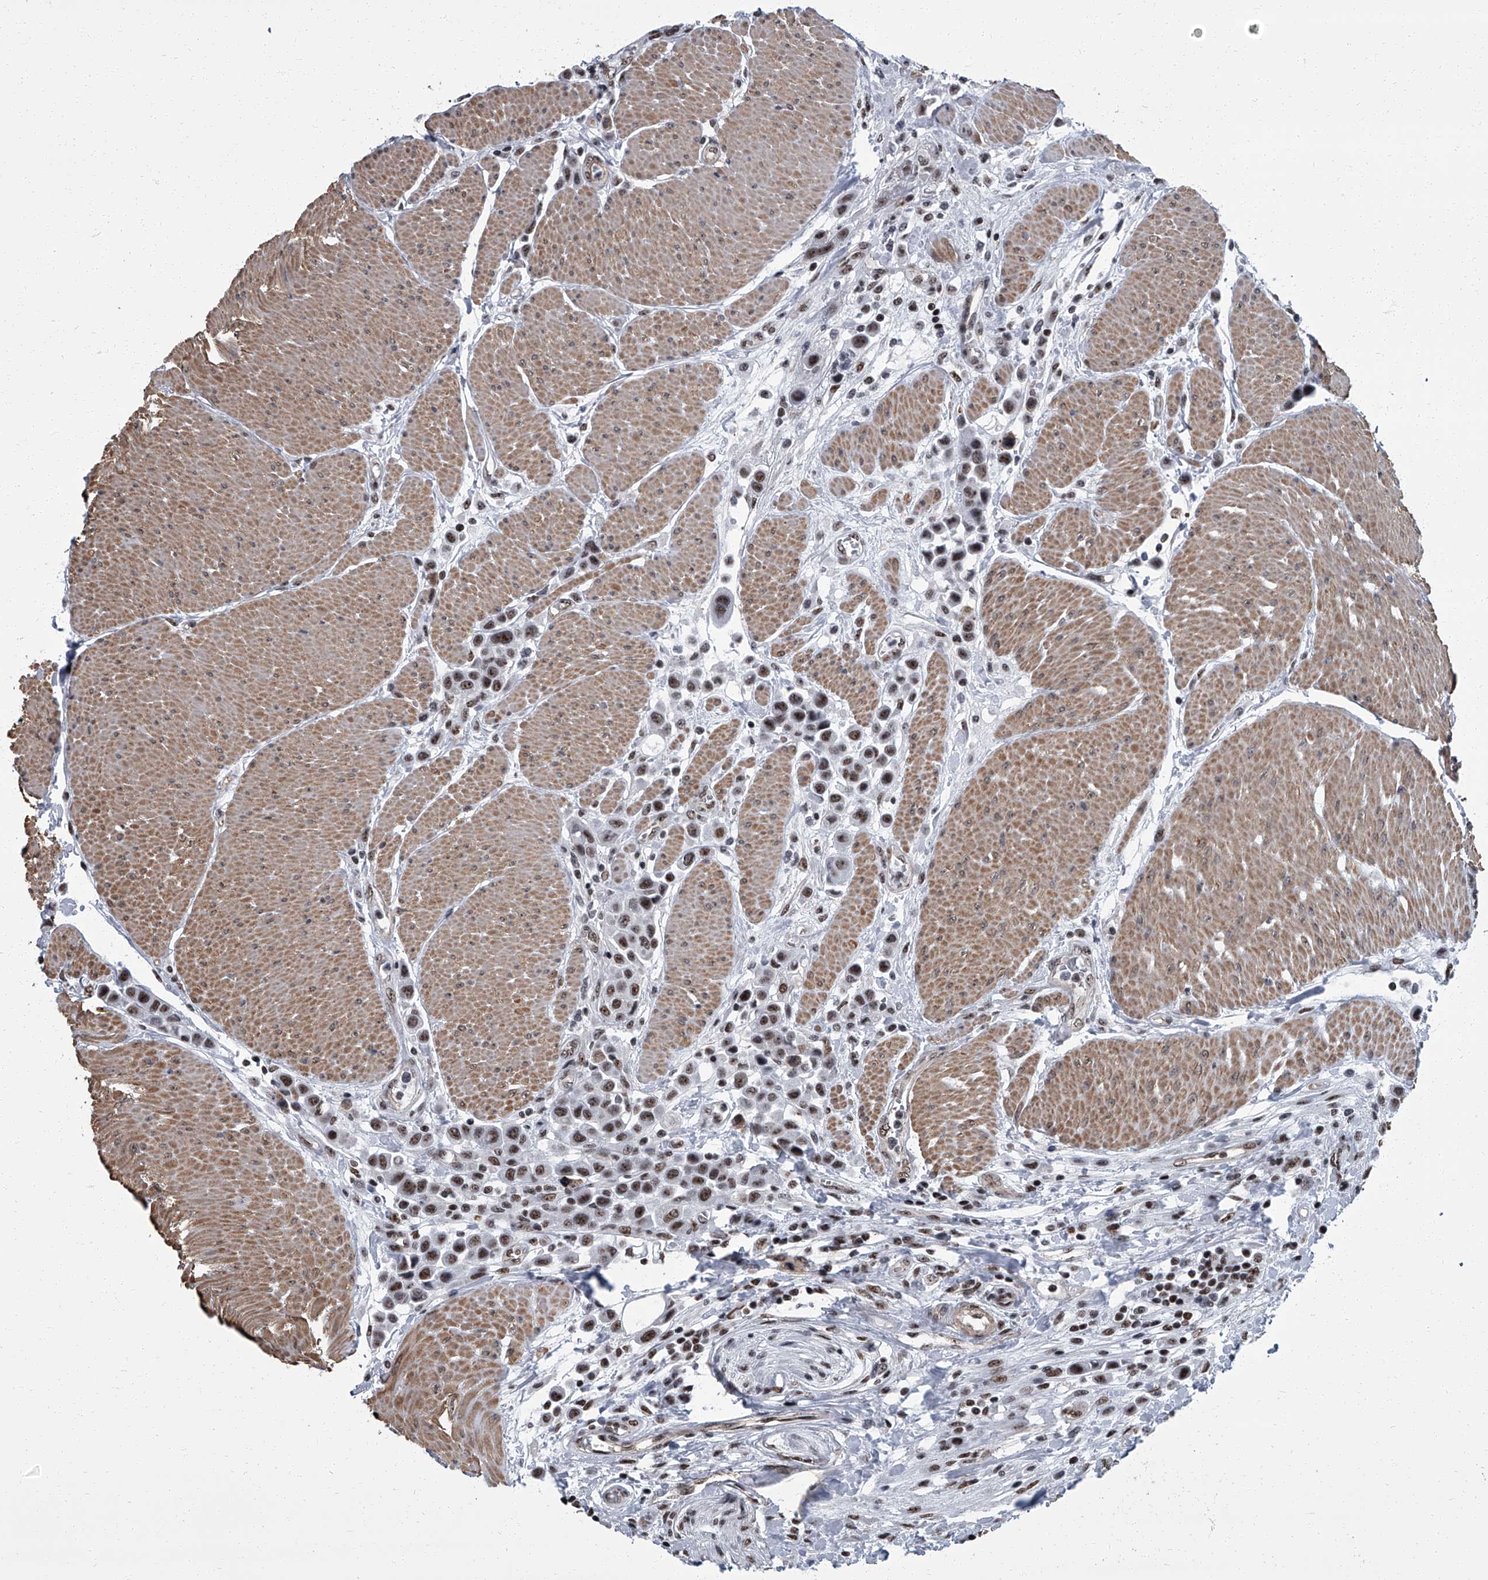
{"staining": {"intensity": "moderate", "quantity": ">75%", "location": "nuclear"}, "tissue": "urothelial cancer", "cell_type": "Tumor cells", "image_type": "cancer", "snomed": [{"axis": "morphology", "description": "Urothelial carcinoma, High grade"}, {"axis": "topography", "description": "Urinary bladder"}], "caption": "Approximately >75% of tumor cells in human urothelial cancer reveal moderate nuclear protein positivity as visualized by brown immunohistochemical staining.", "gene": "ZNF518B", "patient": {"sex": "male", "age": 50}}